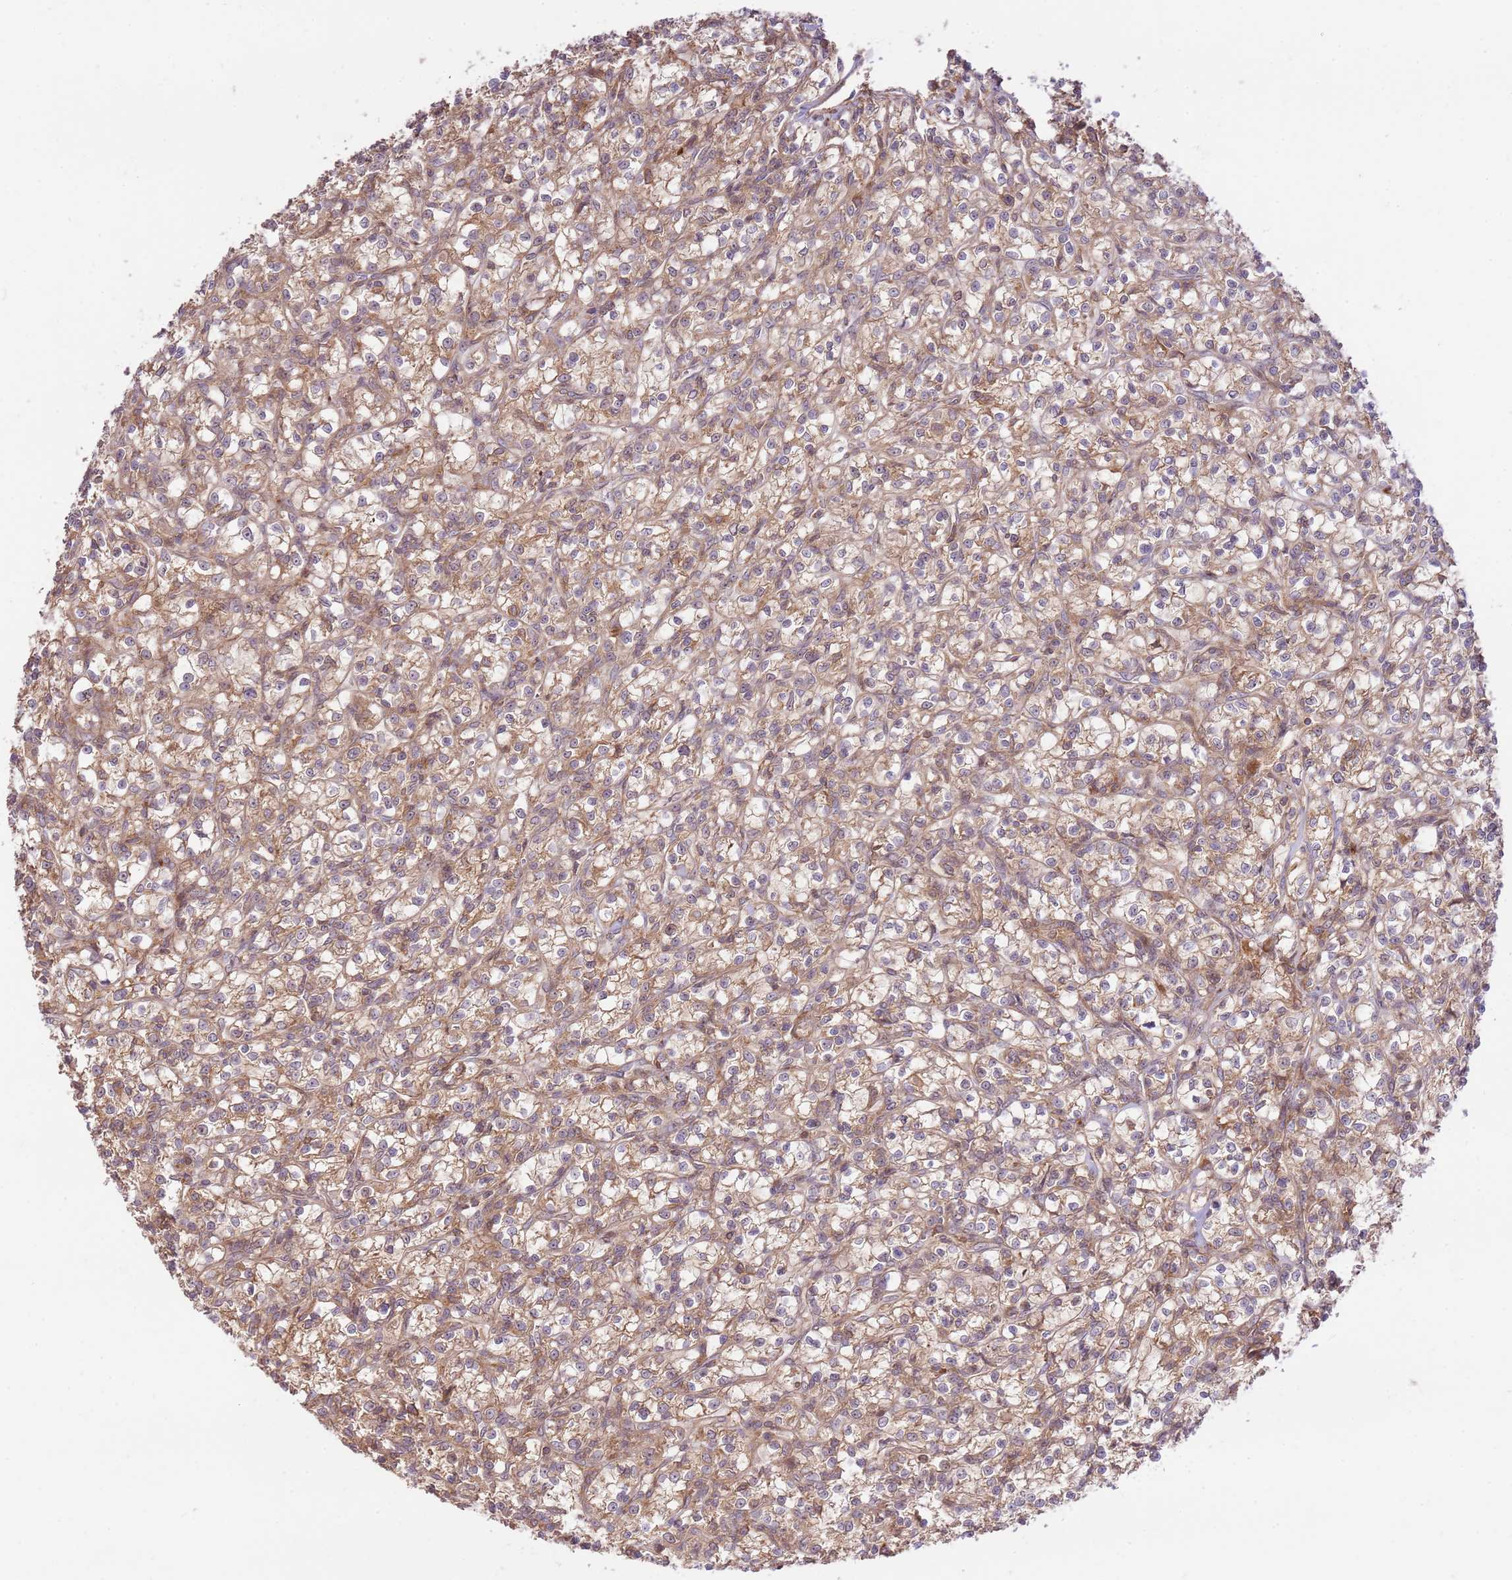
{"staining": {"intensity": "weak", "quantity": ">75%", "location": "cytoplasmic/membranous"}, "tissue": "renal cancer", "cell_type": "Tumor cells", "image_type": "cancer", "snomed": [{"axis": "morphology", "description": "Adenocarcinoma, NOS"}, {"axis": "topography", "description": "Kidney"}], "caption": "Protein expression analysis of renal cancer (adenocarcinoma) shows weak cytoplasmic/membranous staining in approximately >75% of tumor cells.", "gene": "GAREM1", "patient": {"sex": "female", "age": 59}}